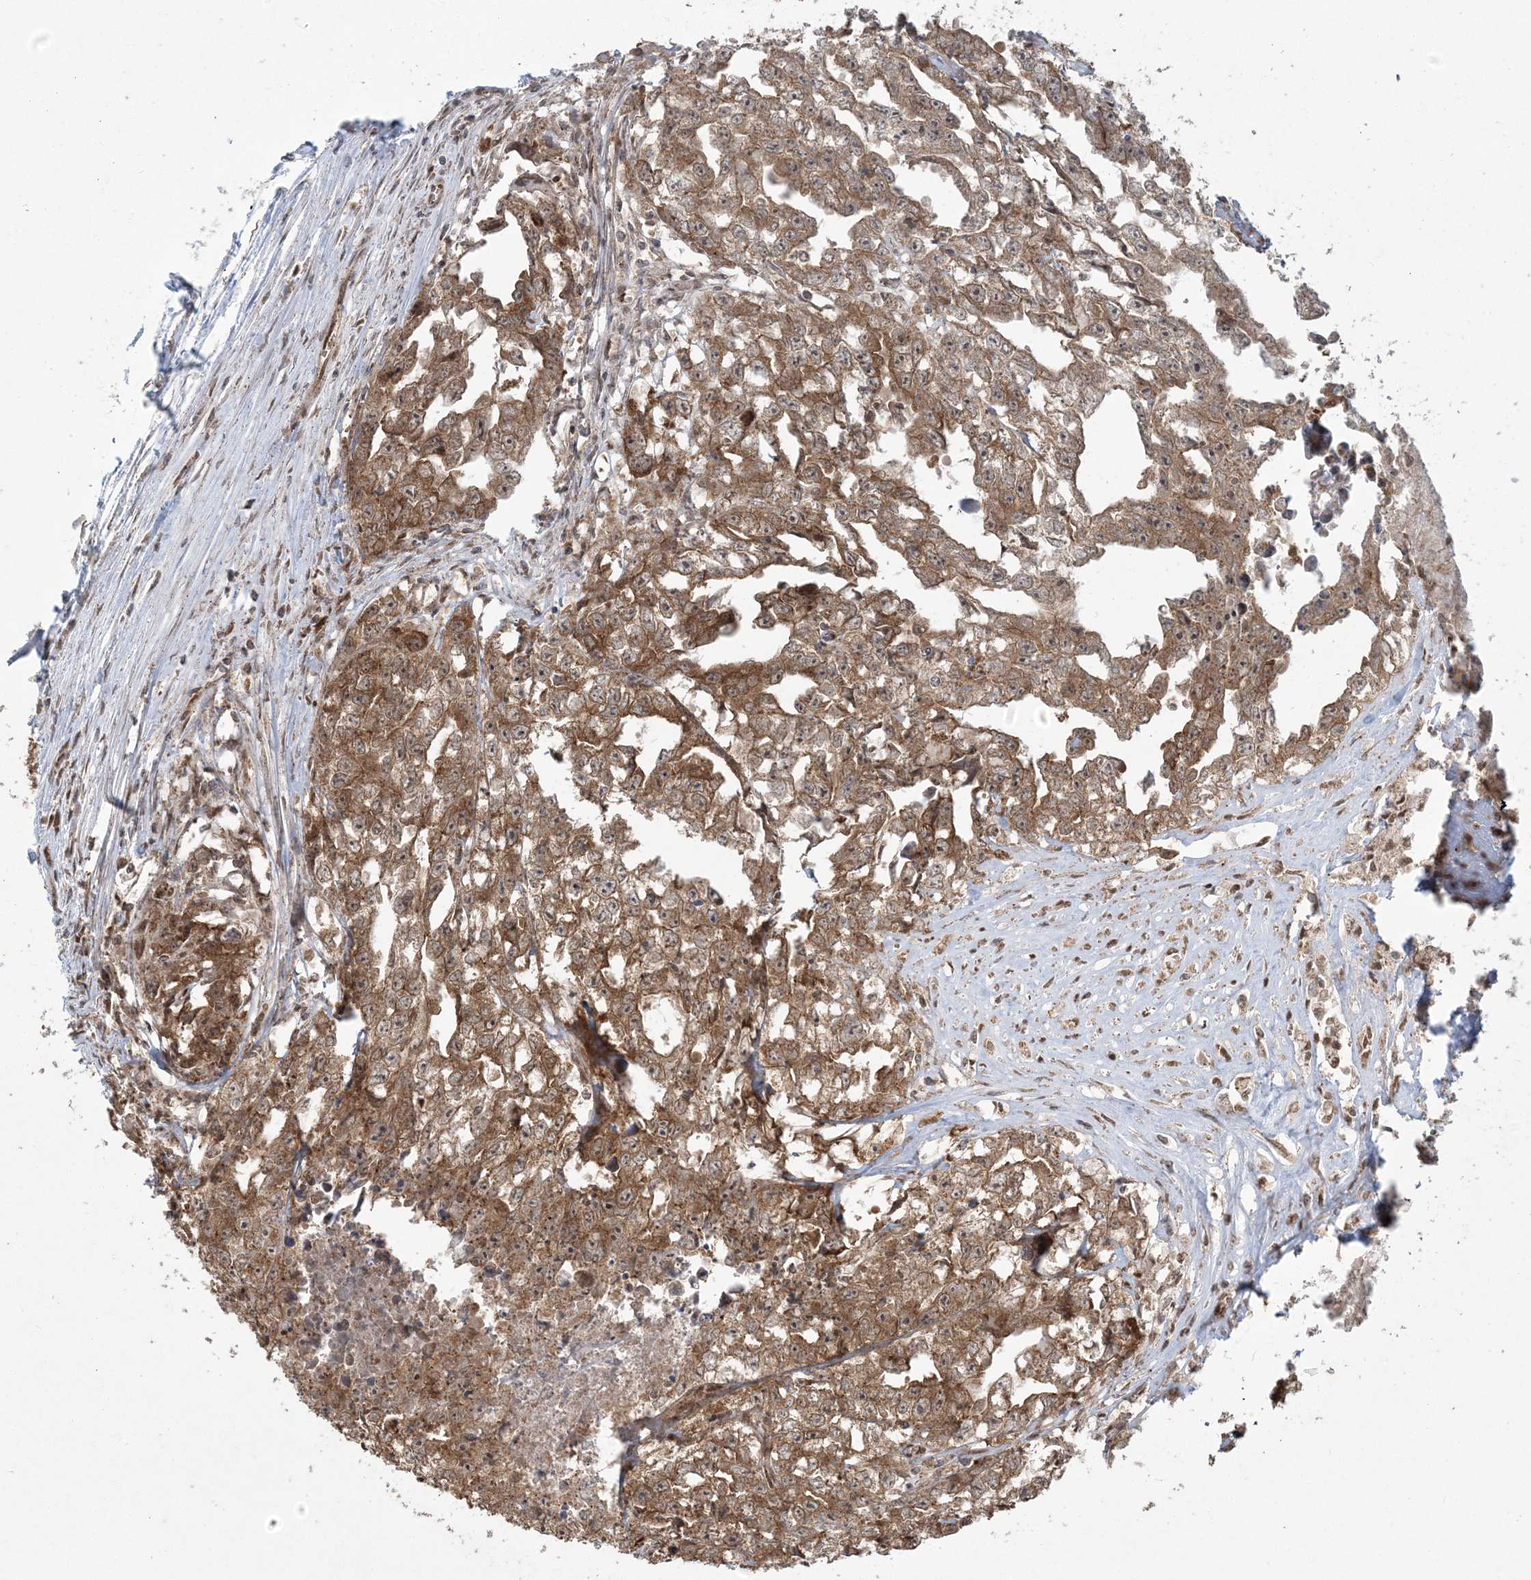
{"staining": {"intensity": "moderate", "quantity": ">75%", "location": "cytoplasmic/membranous"}, "tissue": "testis cancer", "cell_type": "Tumor cells", "image_type": "cancer", "snomed": [{"axis": "morphology", "description": "Seminoma, NOS"}, {"axis": "morphology", "description": "Carcinoma, Embryonal, NOS"}, {"axis": "topography", "description": "Testis"}], "caption": "Immunohistochemical staining of human embryonal carcinoma (testis) displays moderate cytoplasmic/membranous protein expression in about >75% of tumor cells.", "gene": "ABCF3", "patient": {"sex": "male", "age": 43}}